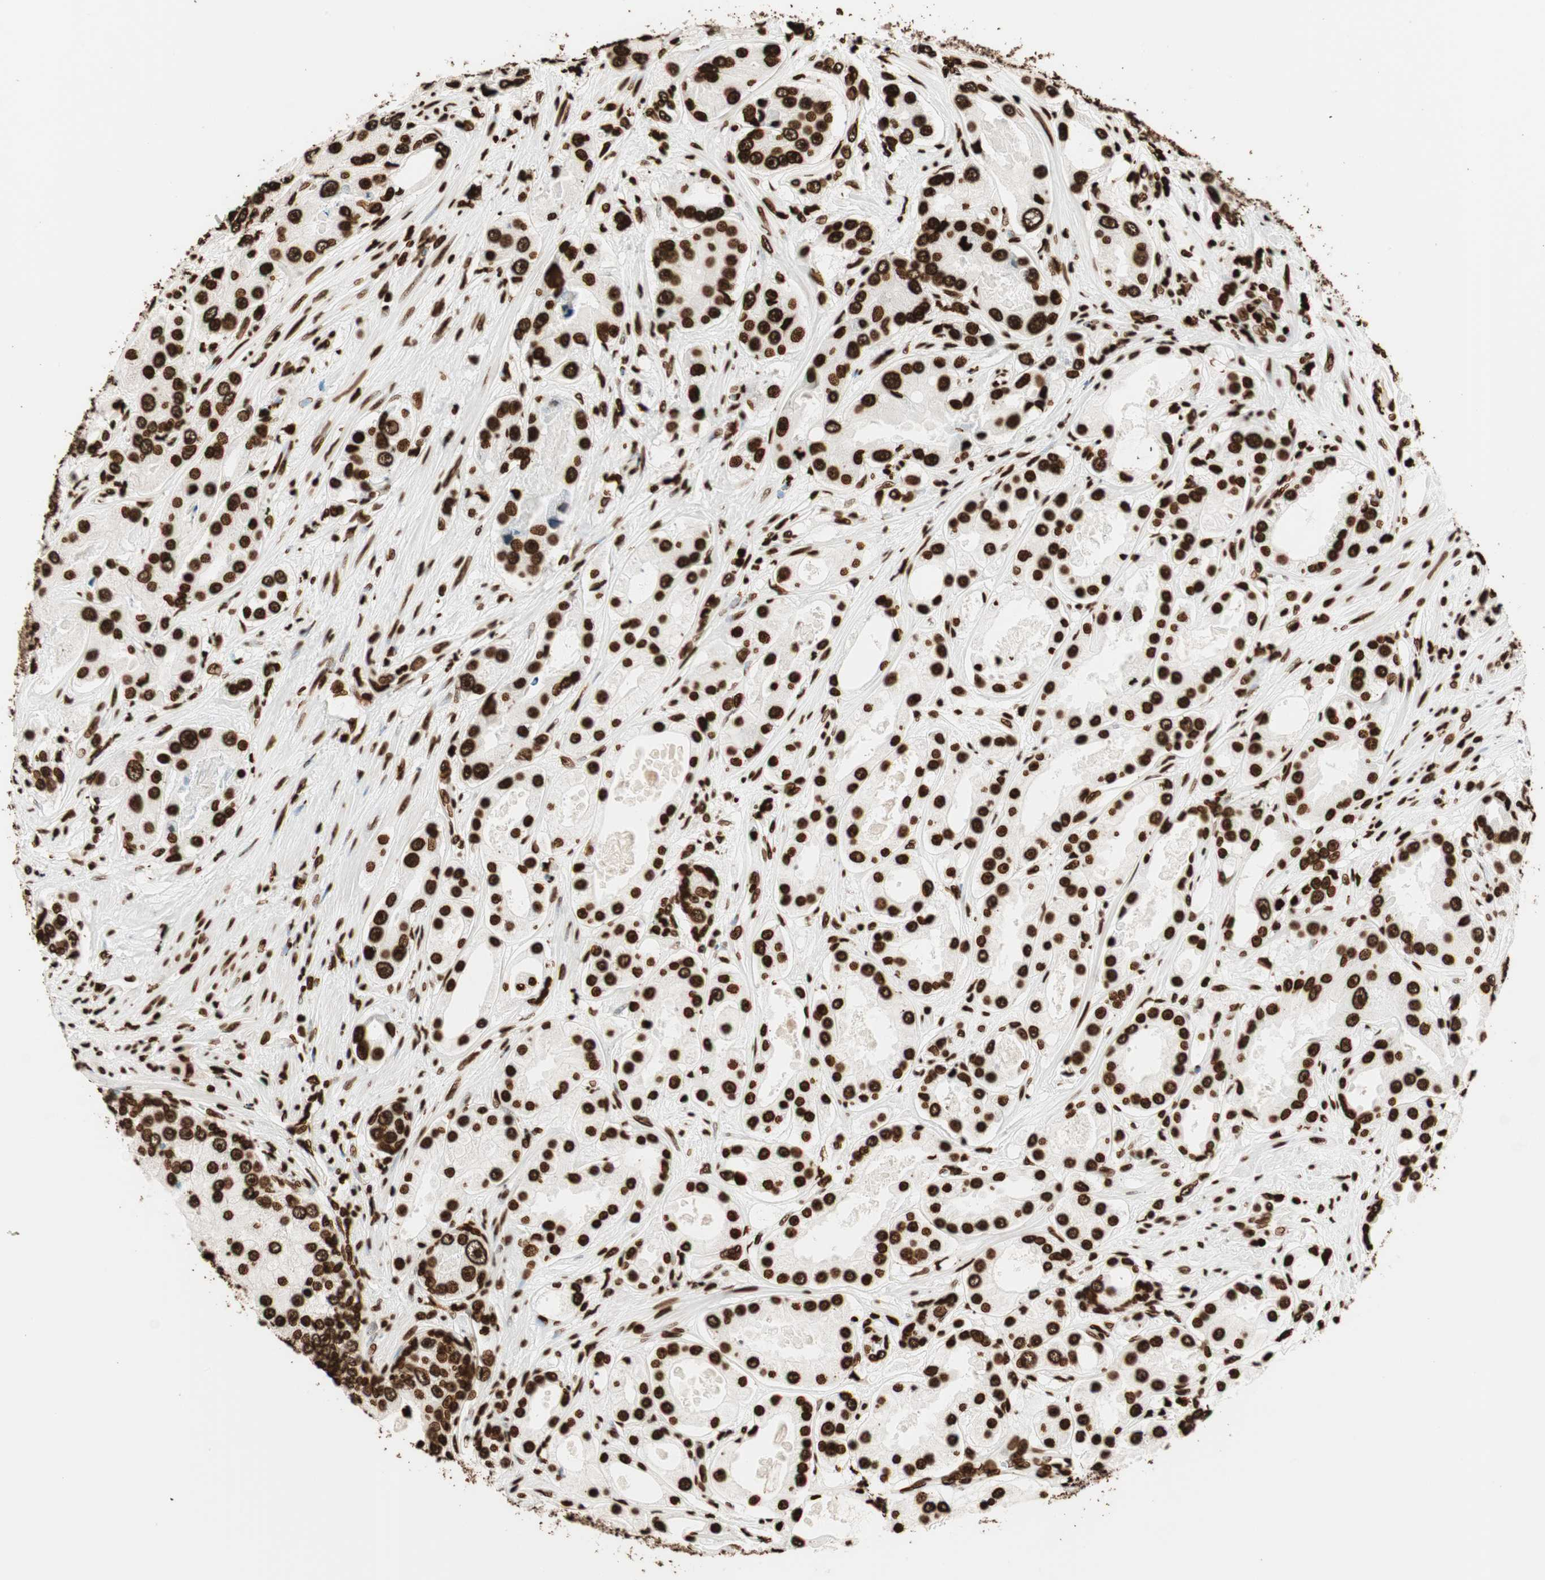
{"staining": {"intensity": "strong", "quantity": ">75%", "location": "nuclear"}, "tissue": "prostate cancer", "cell_type": "Tumor cells", "image_type": "cancer", "snomed": [{"axis": "morphology", "description": "Adenocarcinoma, High grade"}, {"axis": "topography", "description": "Prostate"}], "caption": "Immunohistochemical staining of human prostate high-grade adenocarcinoma reveals high levels of strong nuclear staining in about >75% of tumor cells. The staining was performed using DAB (3,3'-diaminobenzidine) to visualize the protein expression in brown, while the nuclei were stained in blue with hematoxylin (Magnification: 20x).", "gene": "GLI2", "patient": {"sex": "male", "age": 73}}